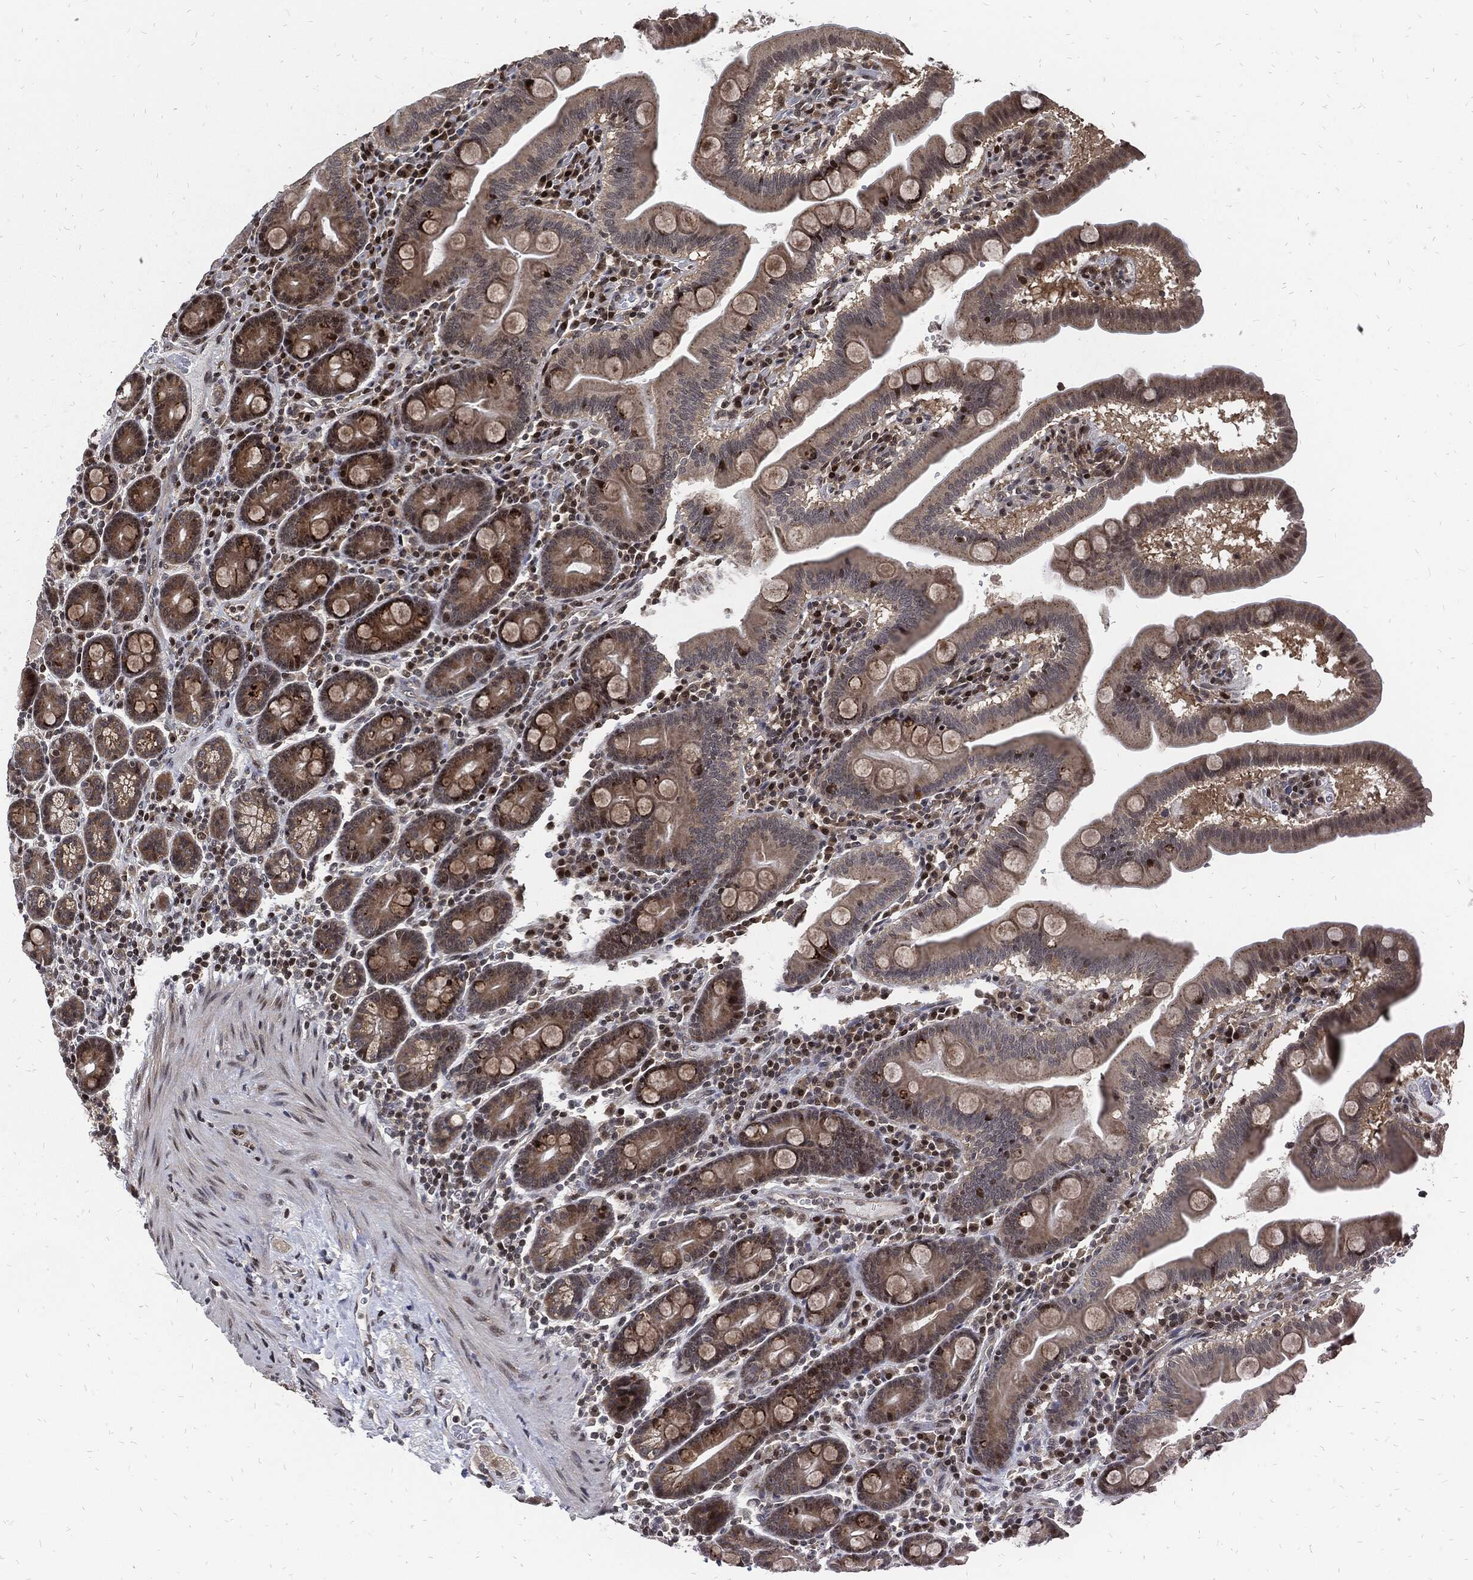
{"staining": {"intensity": "strong", "quantity": "<25%", "location": "nuclear"}, "tissue": "duodenum", "cell_type": "Glandular cells", "image_type": "normal", "snomed": [{"axis": "morphology", "description": "Normal tissue, NOS"}, {"axis": "topography", "description": "Duodenum"}], "caption": "Glandular cells display medium levels of strong nuclear staining in approximately <25% of cells in normal human duodenum.", "gene": "ZNF775", "patient": {"sex": "male", "age": 59}}